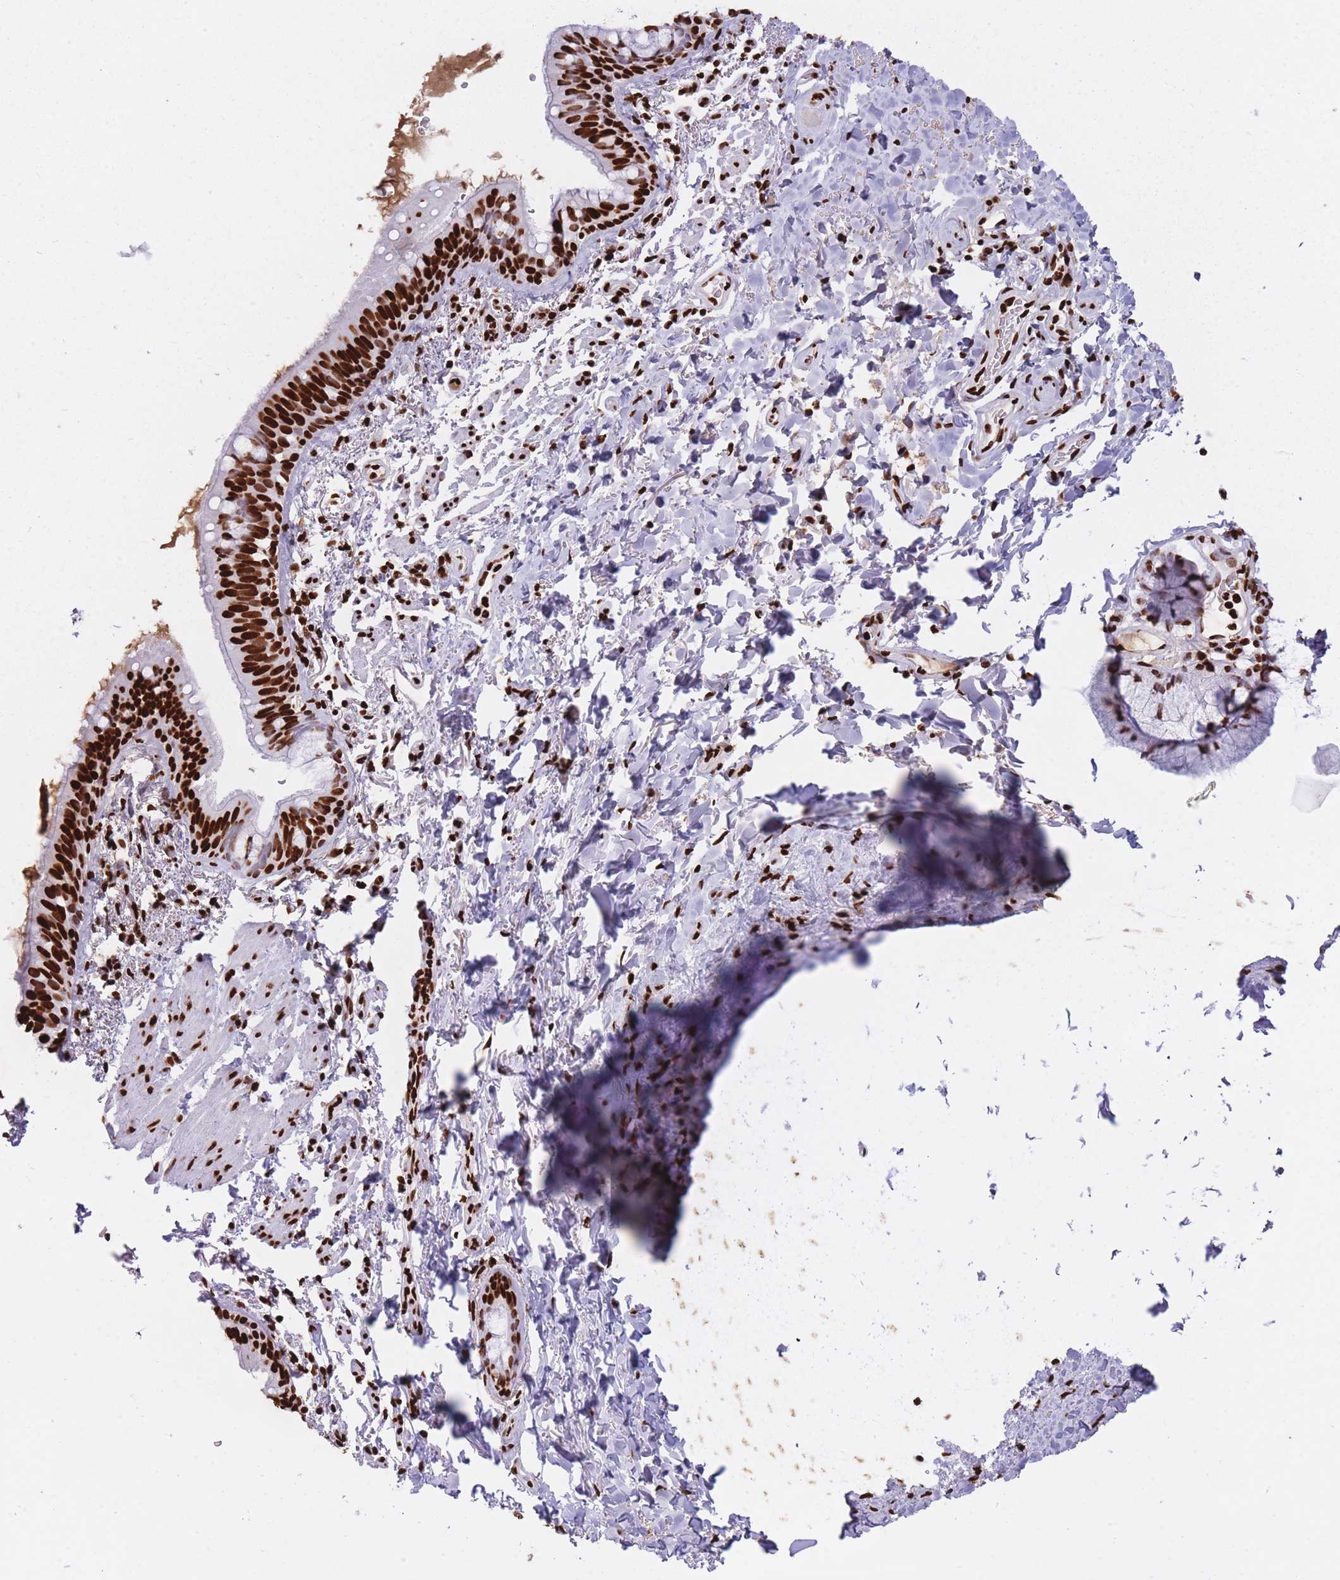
{"staining": {"intensity": "strong", "quantity": ">75%", "location": "nuclear"}, "tissue": "bronchus", "cell_type": "Respiratory epithelial cells", "image_type": "normal", "snomed": [{"axis": "morphology", "description": "Normal tissue, NOS"}, {"axis": "topography", "description": "Bronchus"}], "caption": "Bronchus was stained to show a protein in brown. There is high levels of strong nuclear positivity in about >75% of respiratory epithelial cells. (Brightfield microscopy of DAB IHC at high magnification).", "gene": "HNRNPUL1", "patient": {"sex": "male", "age": 70}}